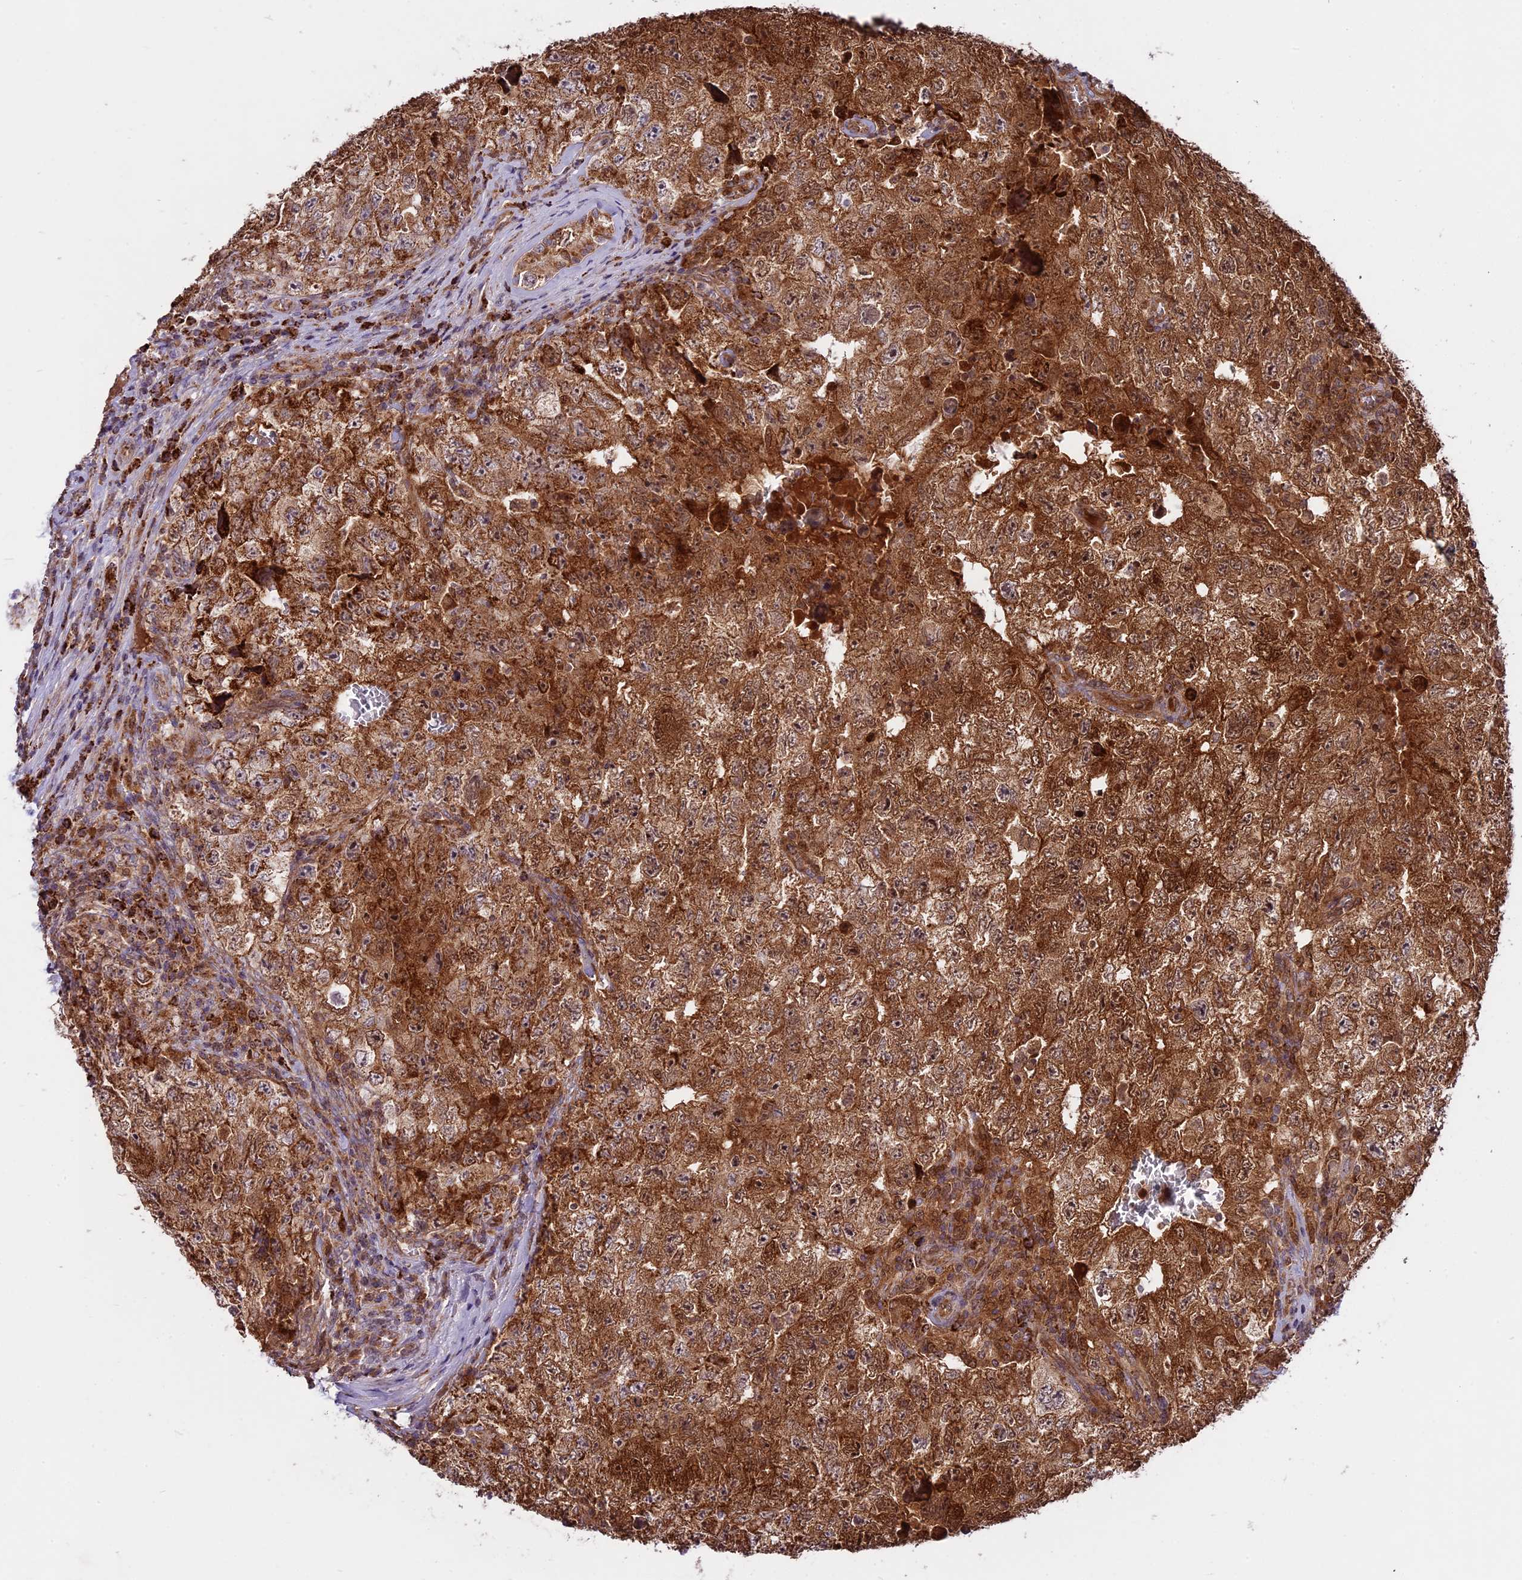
{"staining": {"intensity": "strong", "quantity": ">75%", "location": "cytoplasmic/membranous,nuclear"}, "tissue": "testis cancer", "cell_type": "Tumor cells", "image_type": "cancer", "snomed": [{"axis": "morphology", "description": "Carcinoma, Embryonal, NOS"}, {"axis": "topography", "description": "Testis"}], "caption": "Testis cancer was stained to show a protein in brown. There is high levels of strong cytoplasmic/membranous and nuclear expression in about >75% of tumor cells.", "gene": "COX17", "patient": {"sex": "male", "age": 17}}